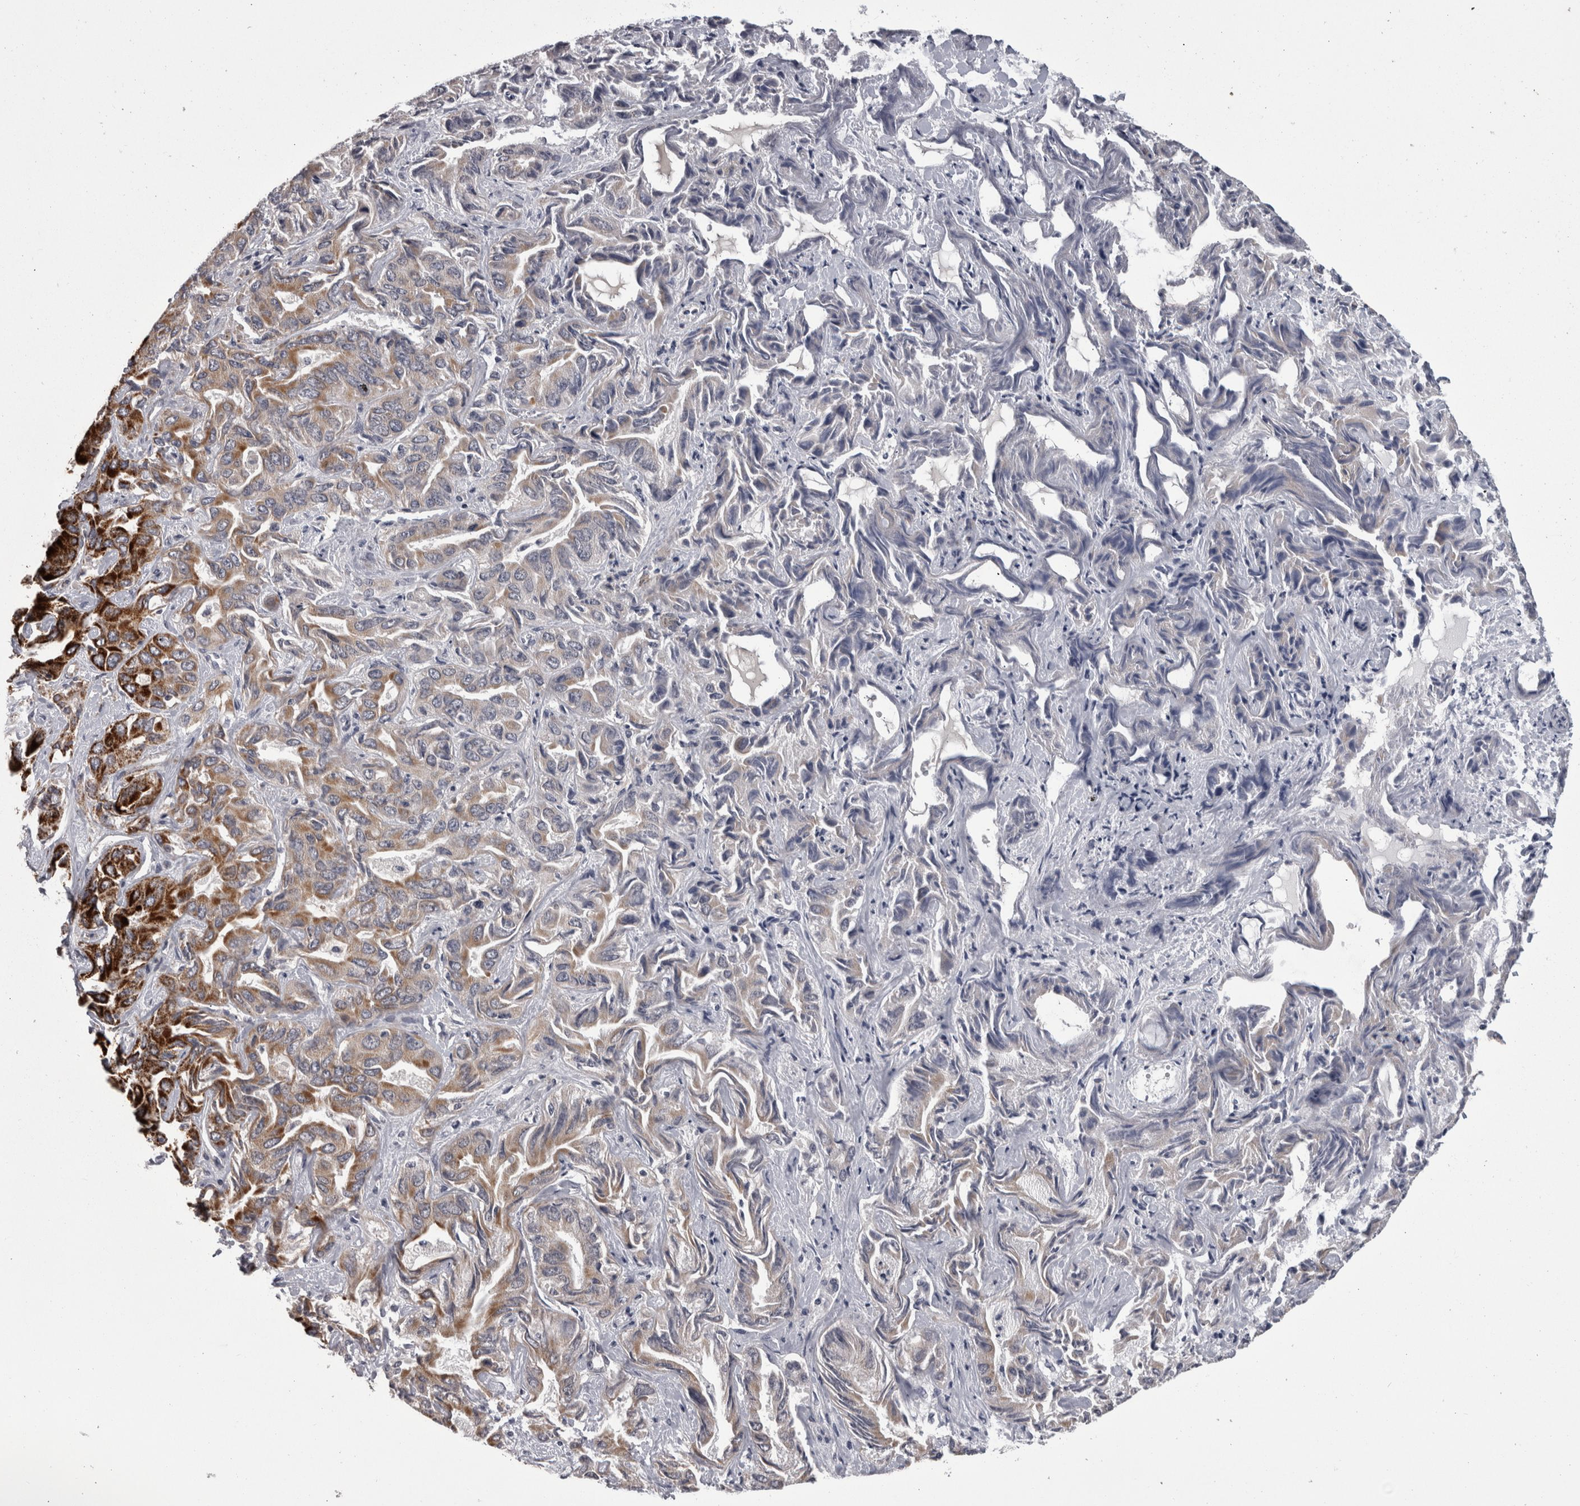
{"staining": {"intensity": "strong", "quantity": "25%-75%", "location": "cytoplasmic/membranous"}, "tissue": "liver cancer", "cell_type": "Tumor cells", "image_type": "cancer", "snomed": [{"axis": "morphology", "description": "Cholangiocarcinoma"}, {"axis": "topography", "description": "Liver"}], "caption": "A brown stain shows strong cytoplasmic/membranous staining of a protein in human liver cancer tumor cells.", "gene": "MDH2", "patient": {"sex": "female", "age": 52}}